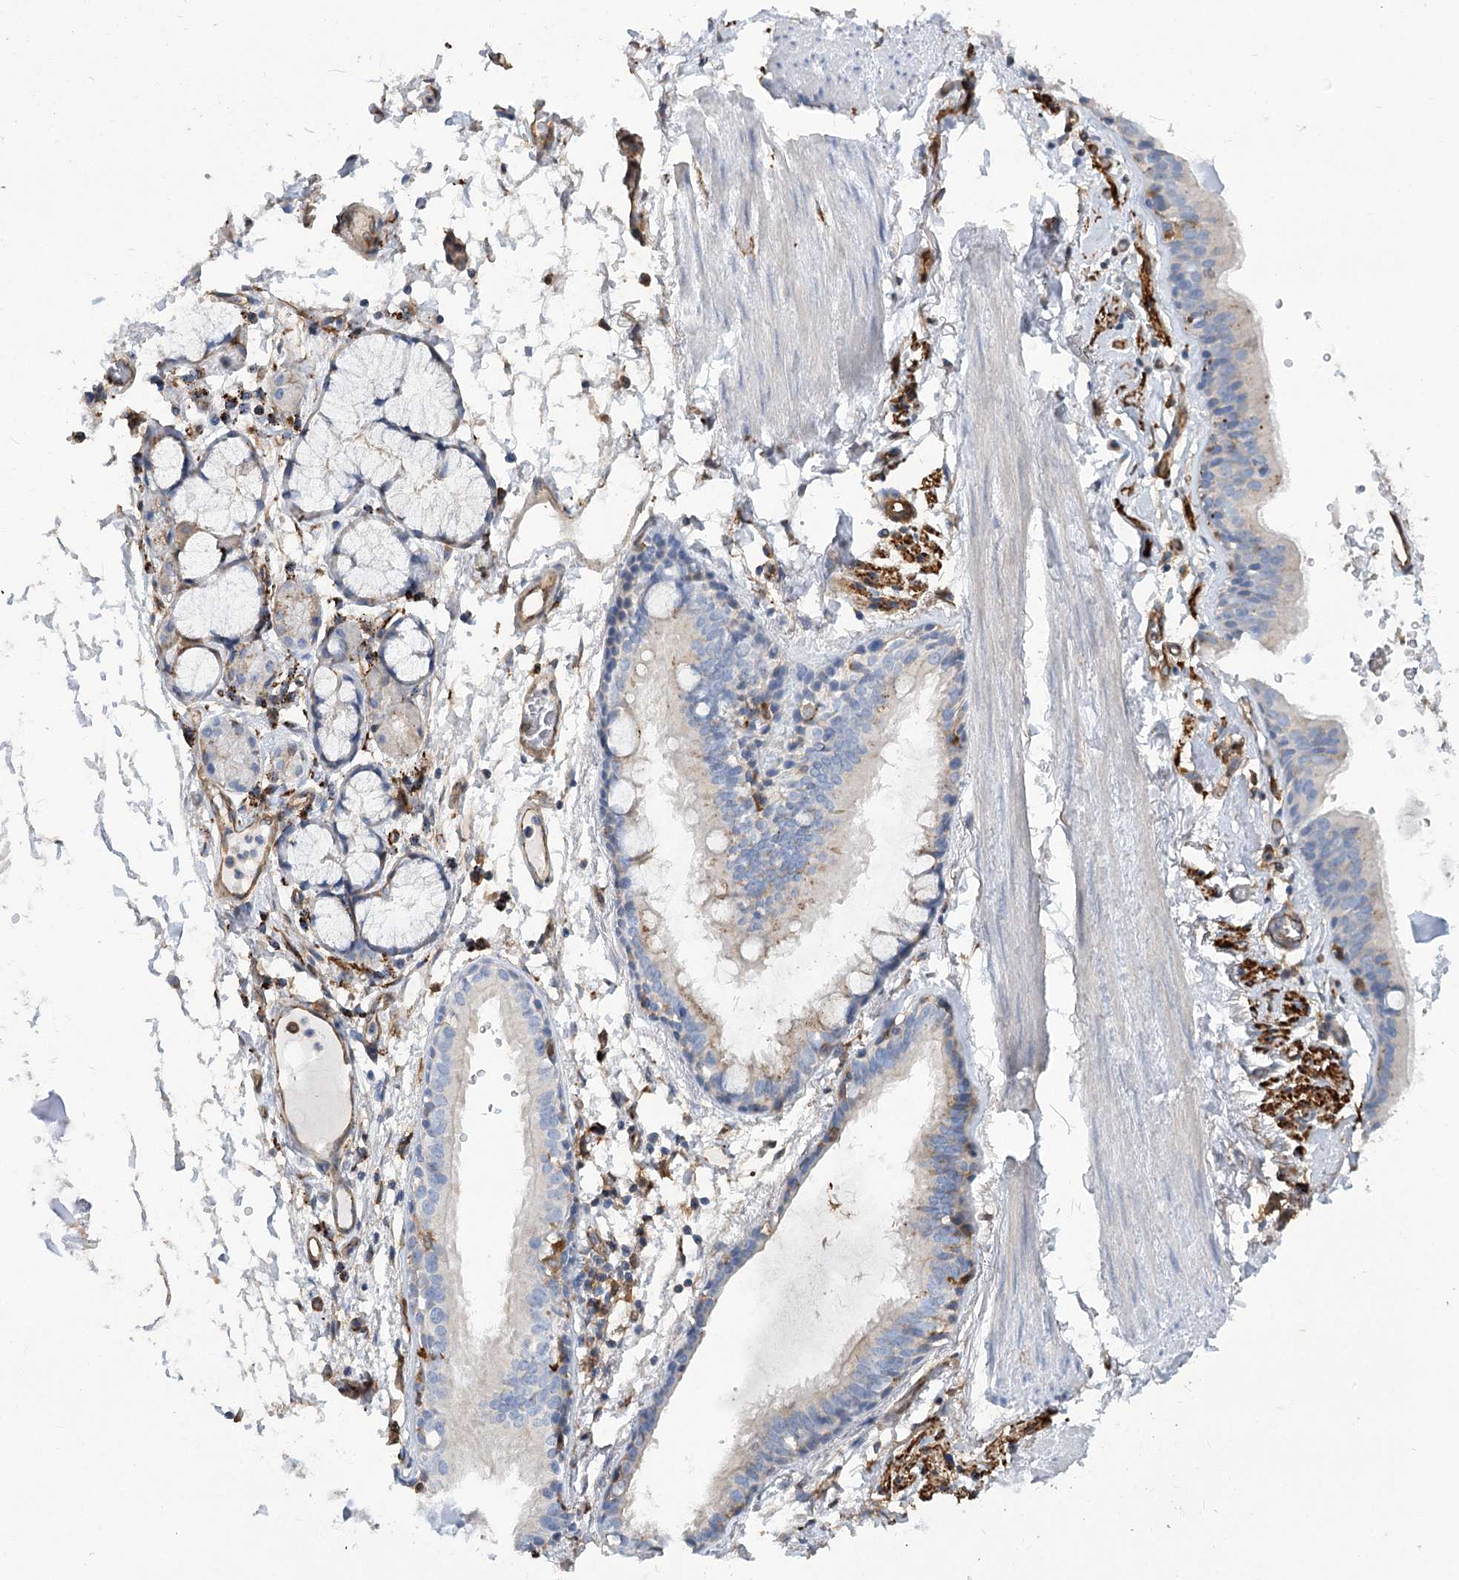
{"staining": {"intensity": "negative", "quantity": "none", "location": "none"}, "tissue": "adipose tissue", "cell_type": "Adipocytes", "image_type": "normal", "snomed": [{"axis": "morphology", "description": "Normal tissue, NOS"}, {"axis": "topography", "description": "Cartilage tissue"}], "caption": "This is a histopathology image of immunohistochemistry (IHC) staining of unremarkable adipose tissue, which shows no expression in adipocytes. The staining was performed using DAB to visualize the protein expression in brown, while the nuclei were stained in blue with hematoxylin (Magnification: 20x).", "gene": "GUSB", "patient": {"sex": "female", "age": 63}}